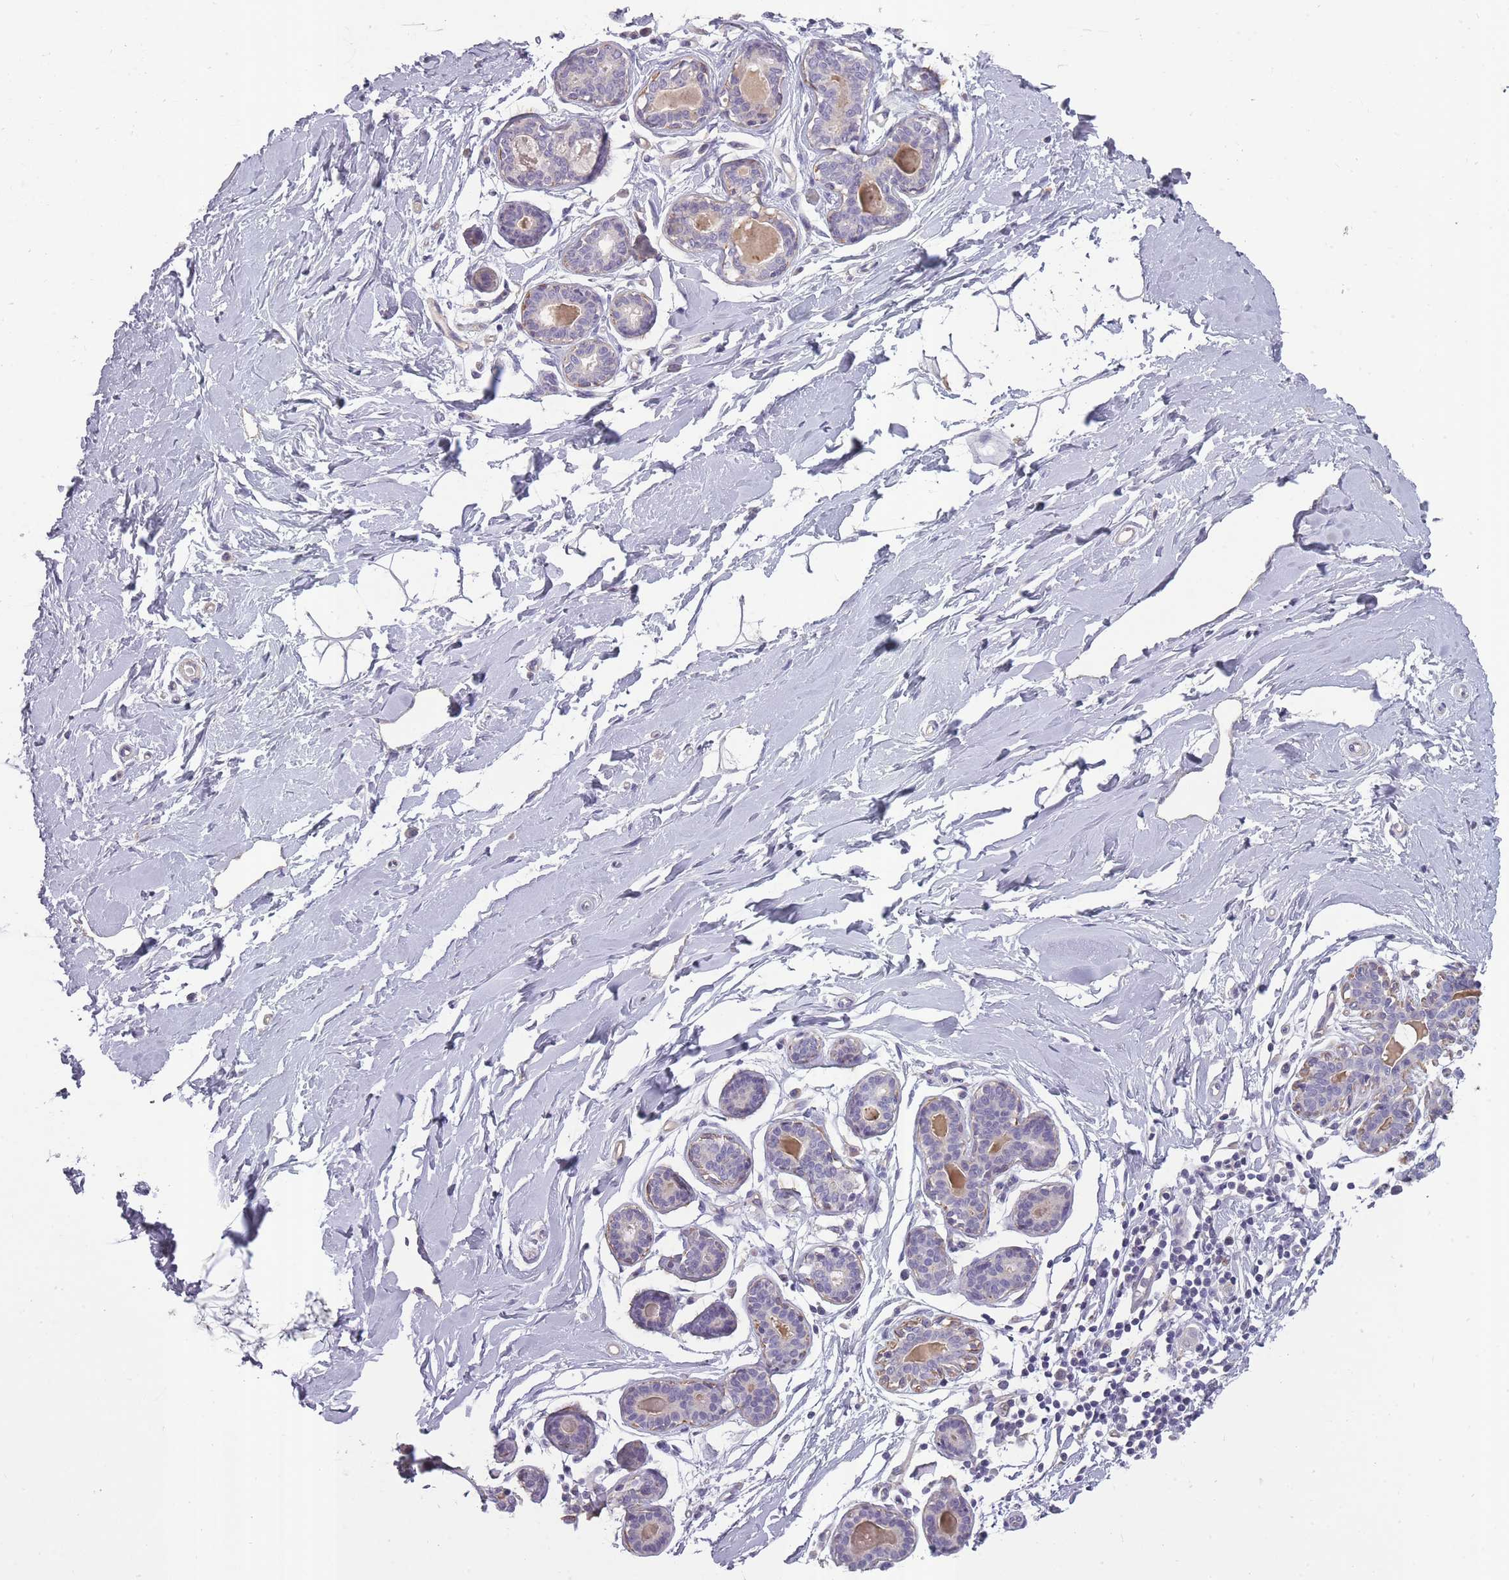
{"staining": {"intensity": "negative", "quantity": "none", "location": "none"}, "tissue": "breast", "cell_type": "Adipocytes", "image_type": "normal", "snomed": [{"axis": "morphology", "description": "Normal tissue, NOS"}, {"axis": "topography", "description": "Breast"}], "caption": "Adipocytes are negative for protein expression in benign human breast.", "gene": "SLC8A2", "patient": {"sex": "female", "age": 23}}